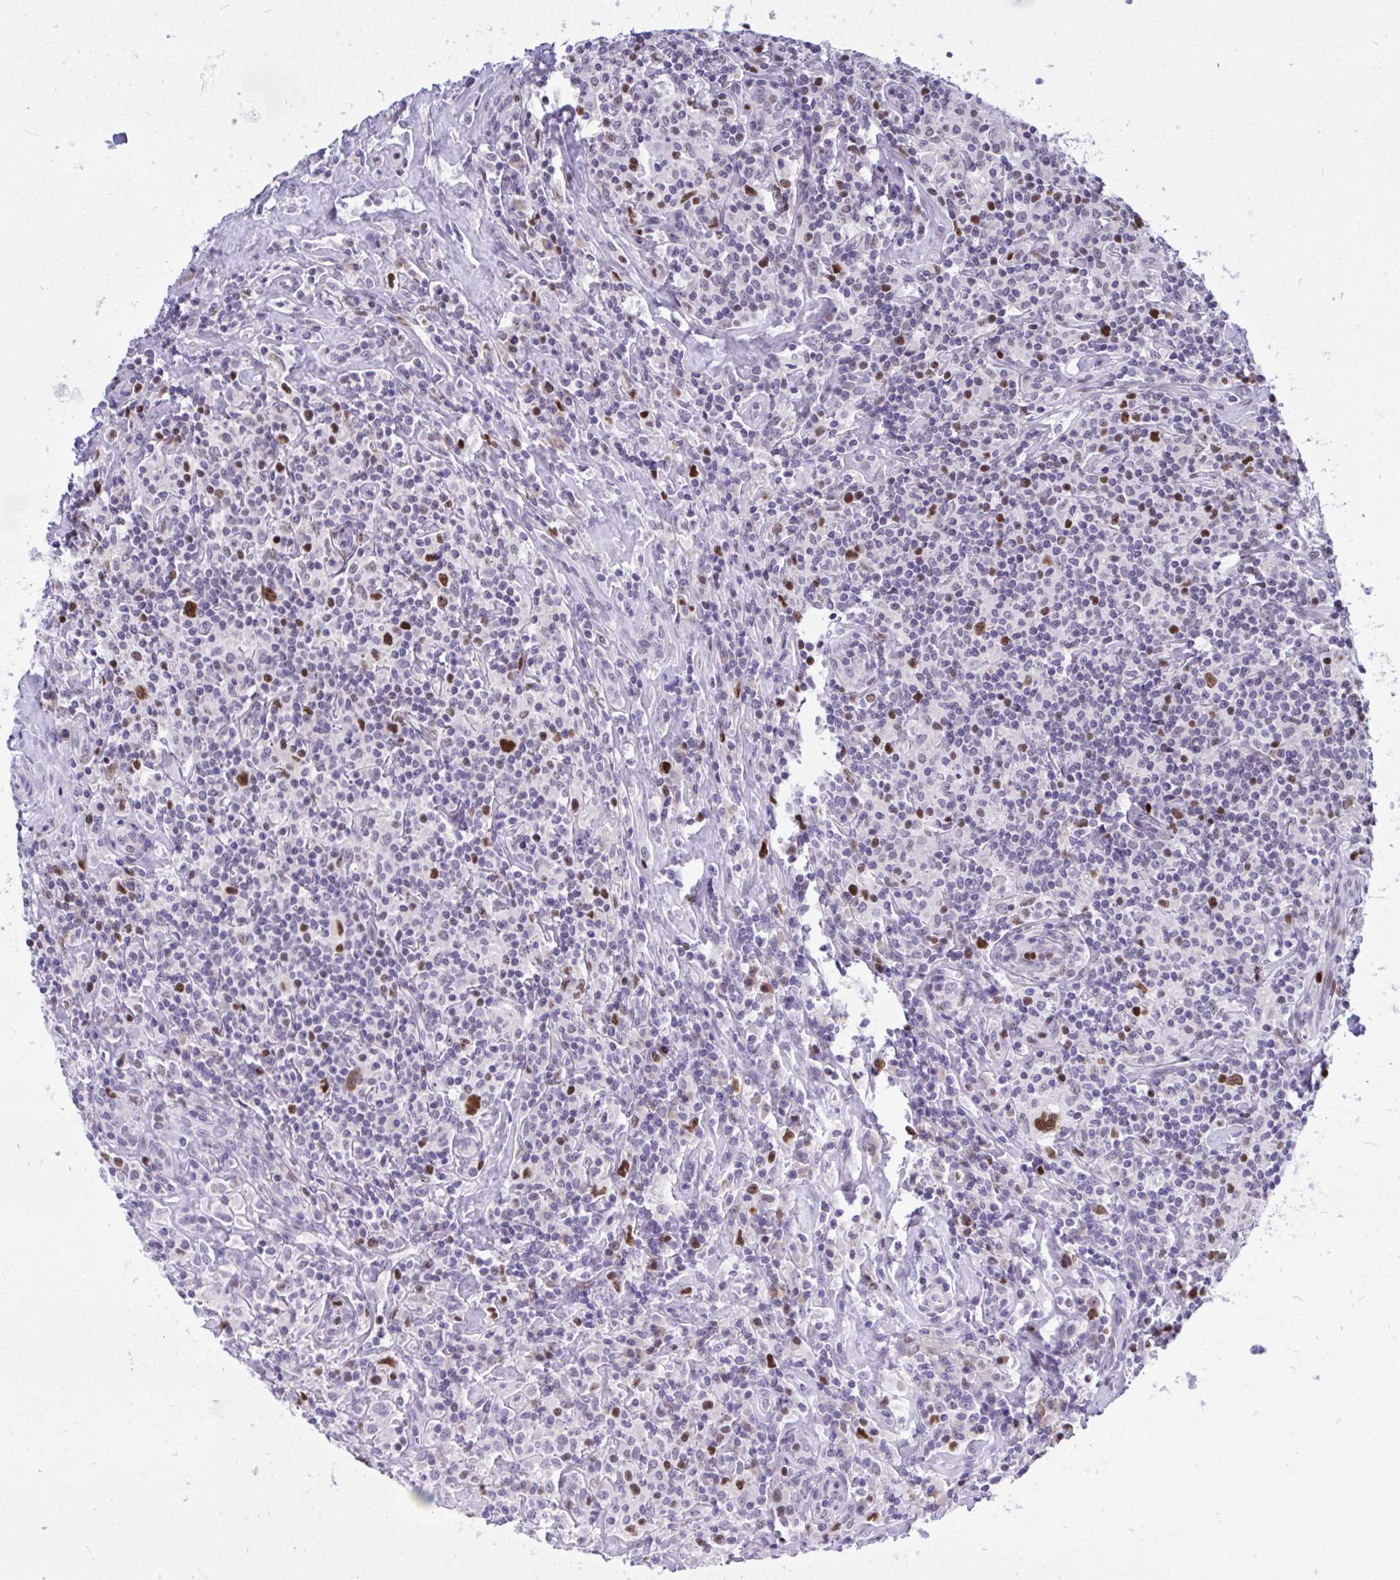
{"staining": {"intensity": "strong", "quantity": ">75%", "location": "nuclear"}, "tissue": "lymphoma", "cell_type": "Tumor cells", "image_type": "cancer", "snomed": [{"axis": "morphology", "description": "Hodgkin's disease, NOS"}, {"axis": "morphology", "description": "Hodgkin's lymphoma, nodular sclerosis"}, {"axis": "topography", "description": "Lymph node"}], "caption": "Immunohistochemical staining of human Hodgkin's lymphoma, nodular sclerosis displays strong nuclear protein expression in approximately >75% of tumor cells. (Stains: DAB (3,3'-diaminobenzidine) in brown, nuclei in blue, Microscopy: brightfield microscopy at high magnification).", "gene": "C1QL2", "patient": {"sex": "female", "age": 10}}